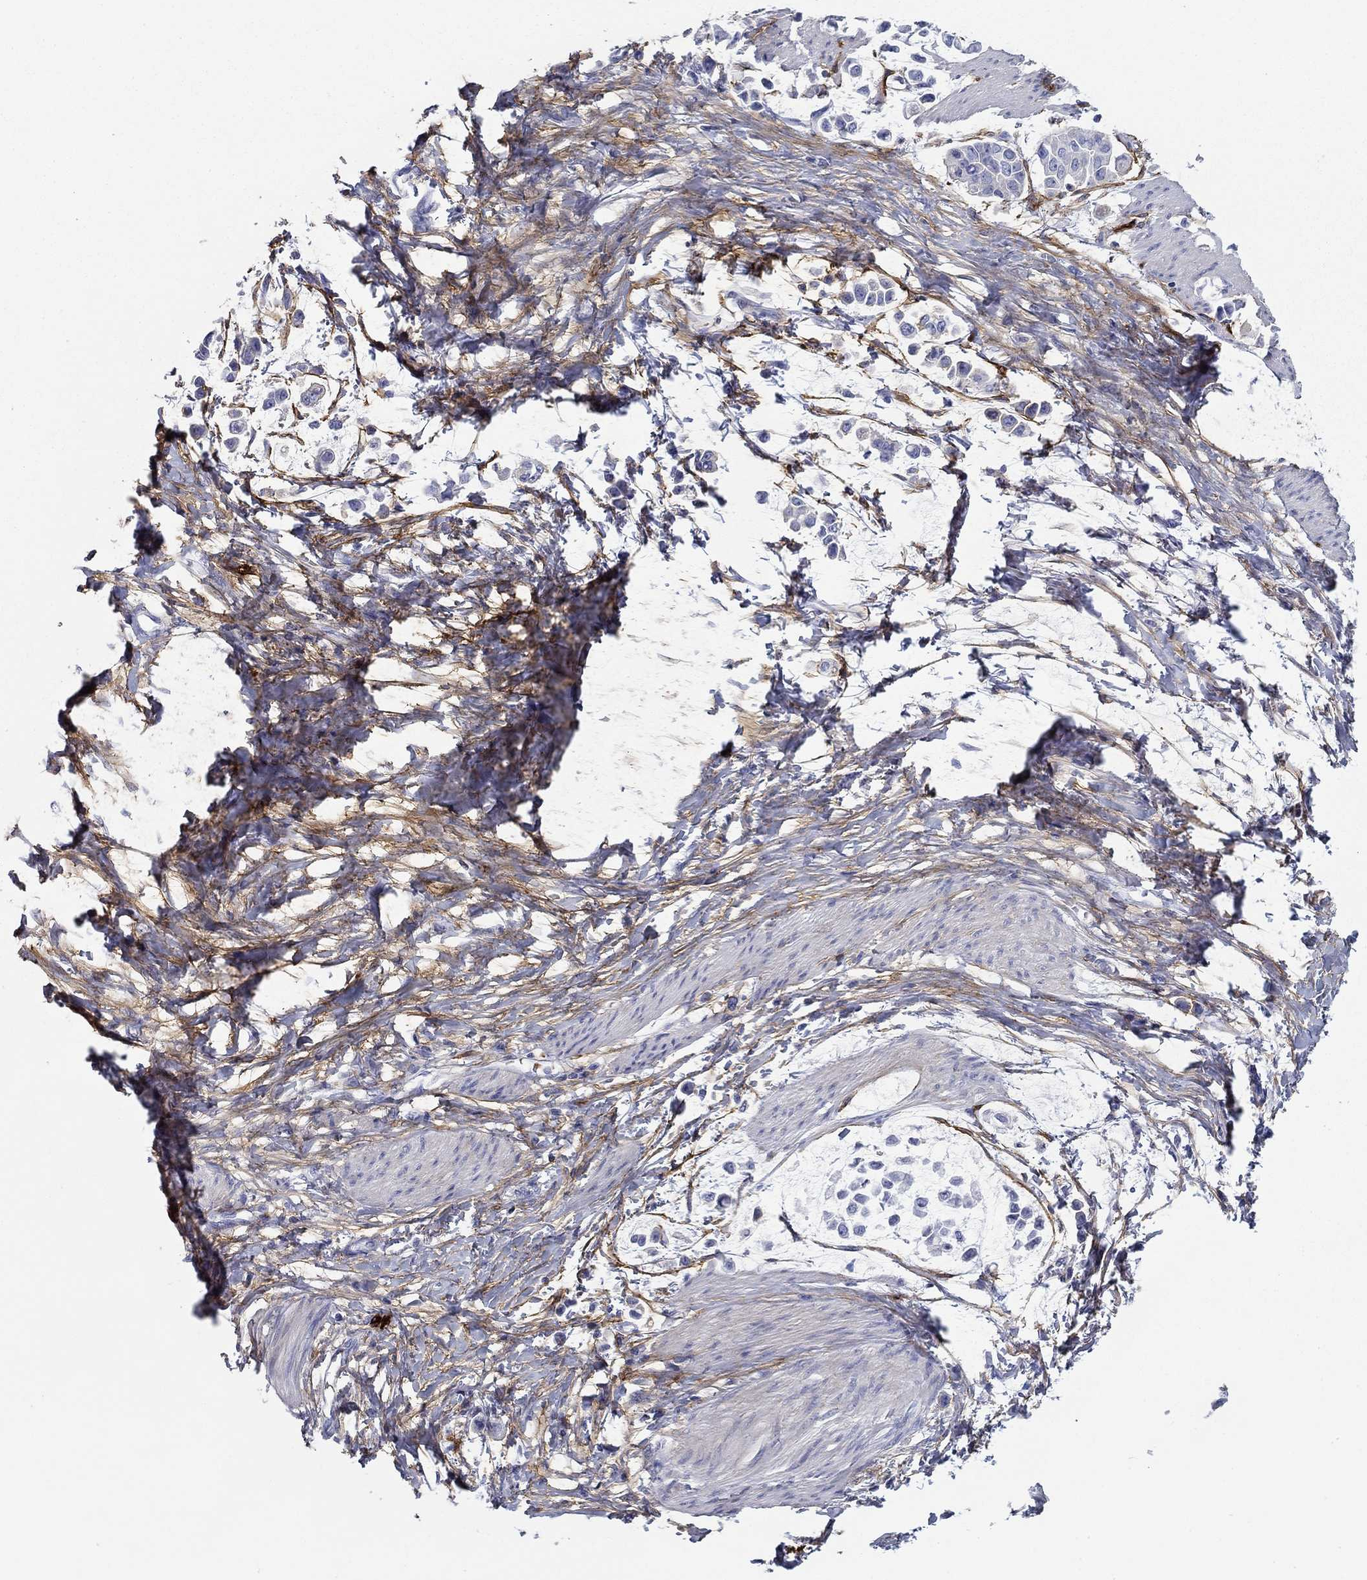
{"staining": {"intensity": "negative", "quantity": "none", "location": "none"}, "tissue": "stomach cancer", "cell_type": "Tumor cells", "image_type": "cancer", "snomed": [{"axis": "morphology", "description": "Adenocarcinoma, NOS"}, {"axis": "topography", "description": "Stomach"}], "caption": "Human stomach adenocarcinoma stained for a protein using IHC shows no positivity in tumor cells.", "gene": "GPC1", "patient": {"sex": "male", "age": 82}}